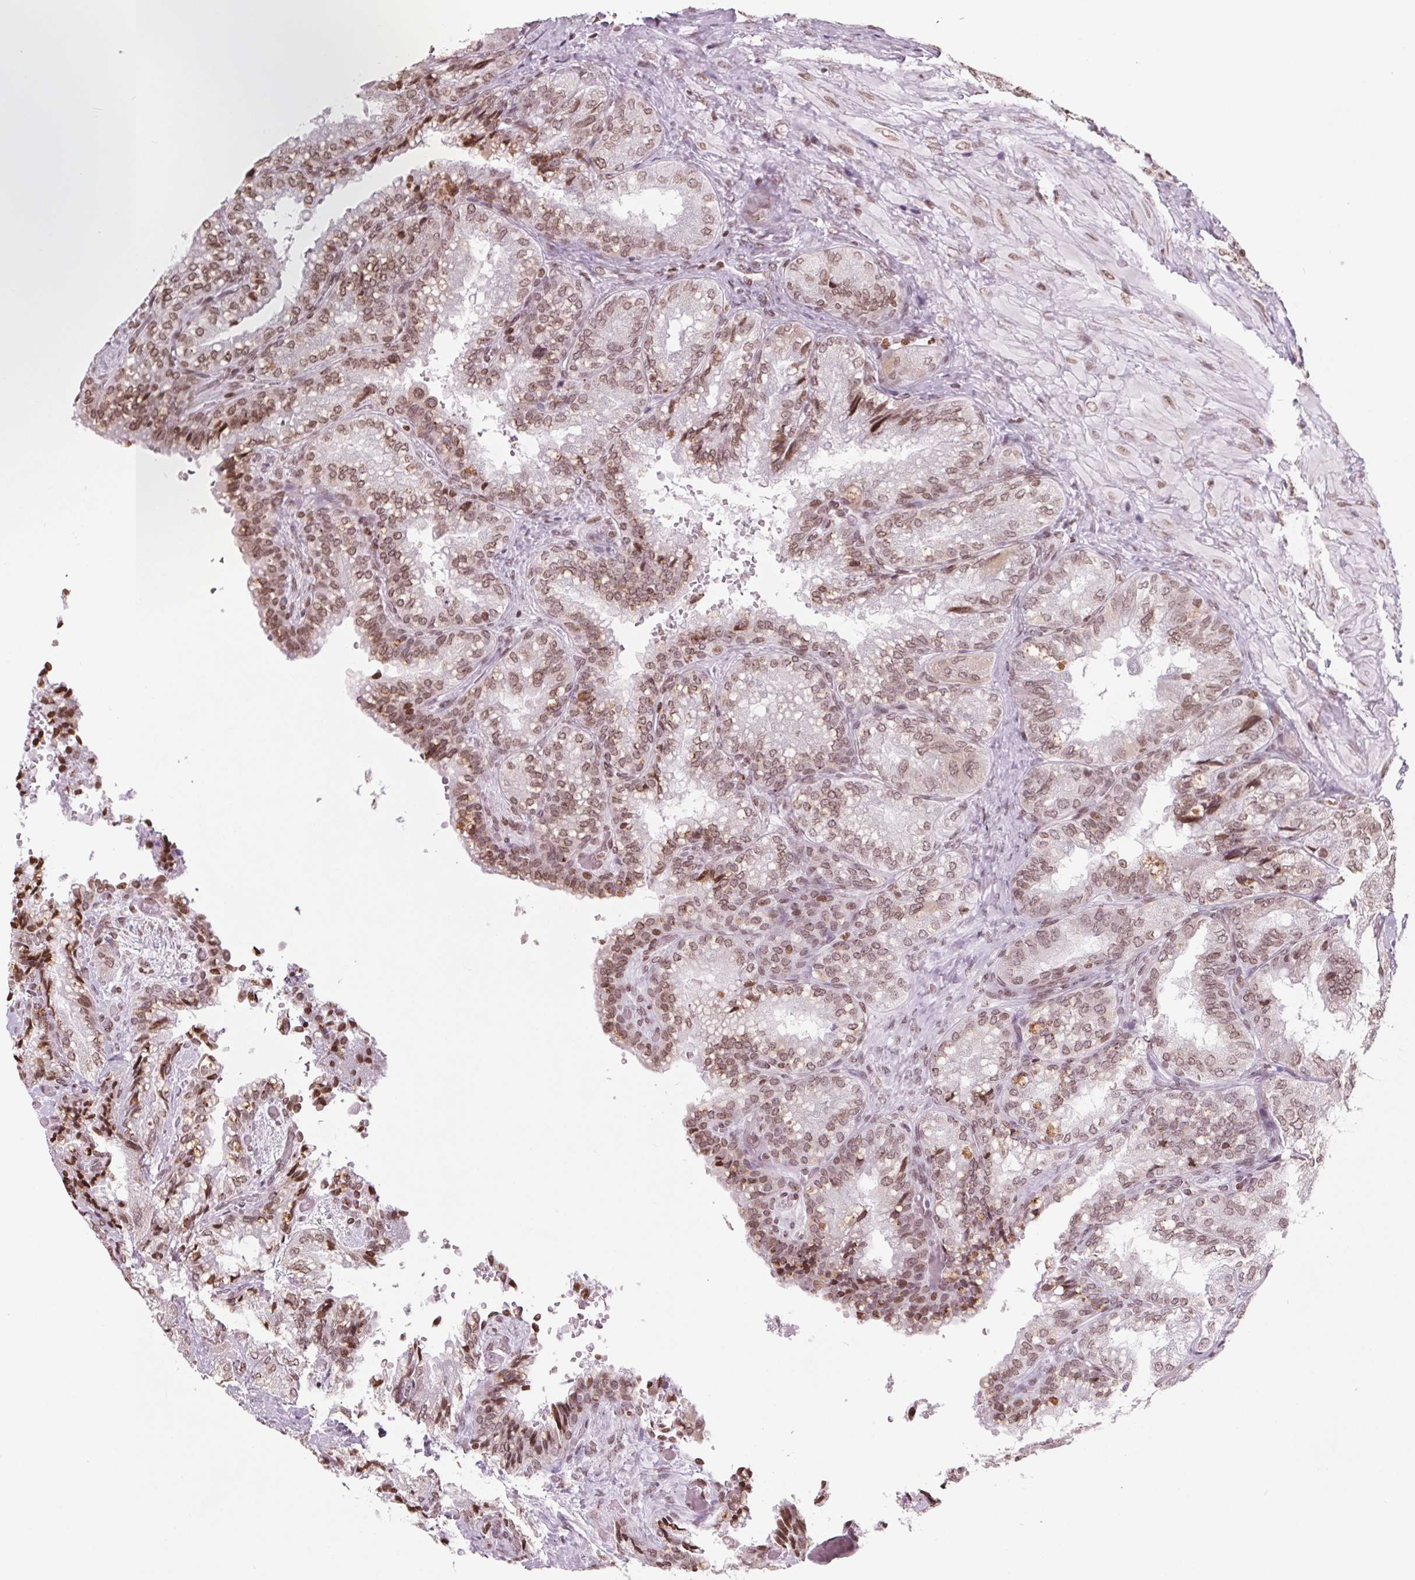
{"staining": {"intensity": "moderate", "quantity": ">75%", "location": "cytoplasmic/membranous,nuclear"}, "tissue": "seminal vesicle", "cell_type": "Glandular cells", "image_type": "normal", "snomed": [{"axis": "morphology", "description": "Normal tissue, NOS"}, {"axis": "topography", "description": "Seminal veicle"}], "caption": "IHC histopathology image of benign human seminal vesicle stained for a protein (brown), which exhibits medium levels of moderate cytoplasmic/membranous,nuclear positivity in approximately >75% of glandular cells.", "gene": "SMIM12", "patient": {"sex": "male", "age": 57}}